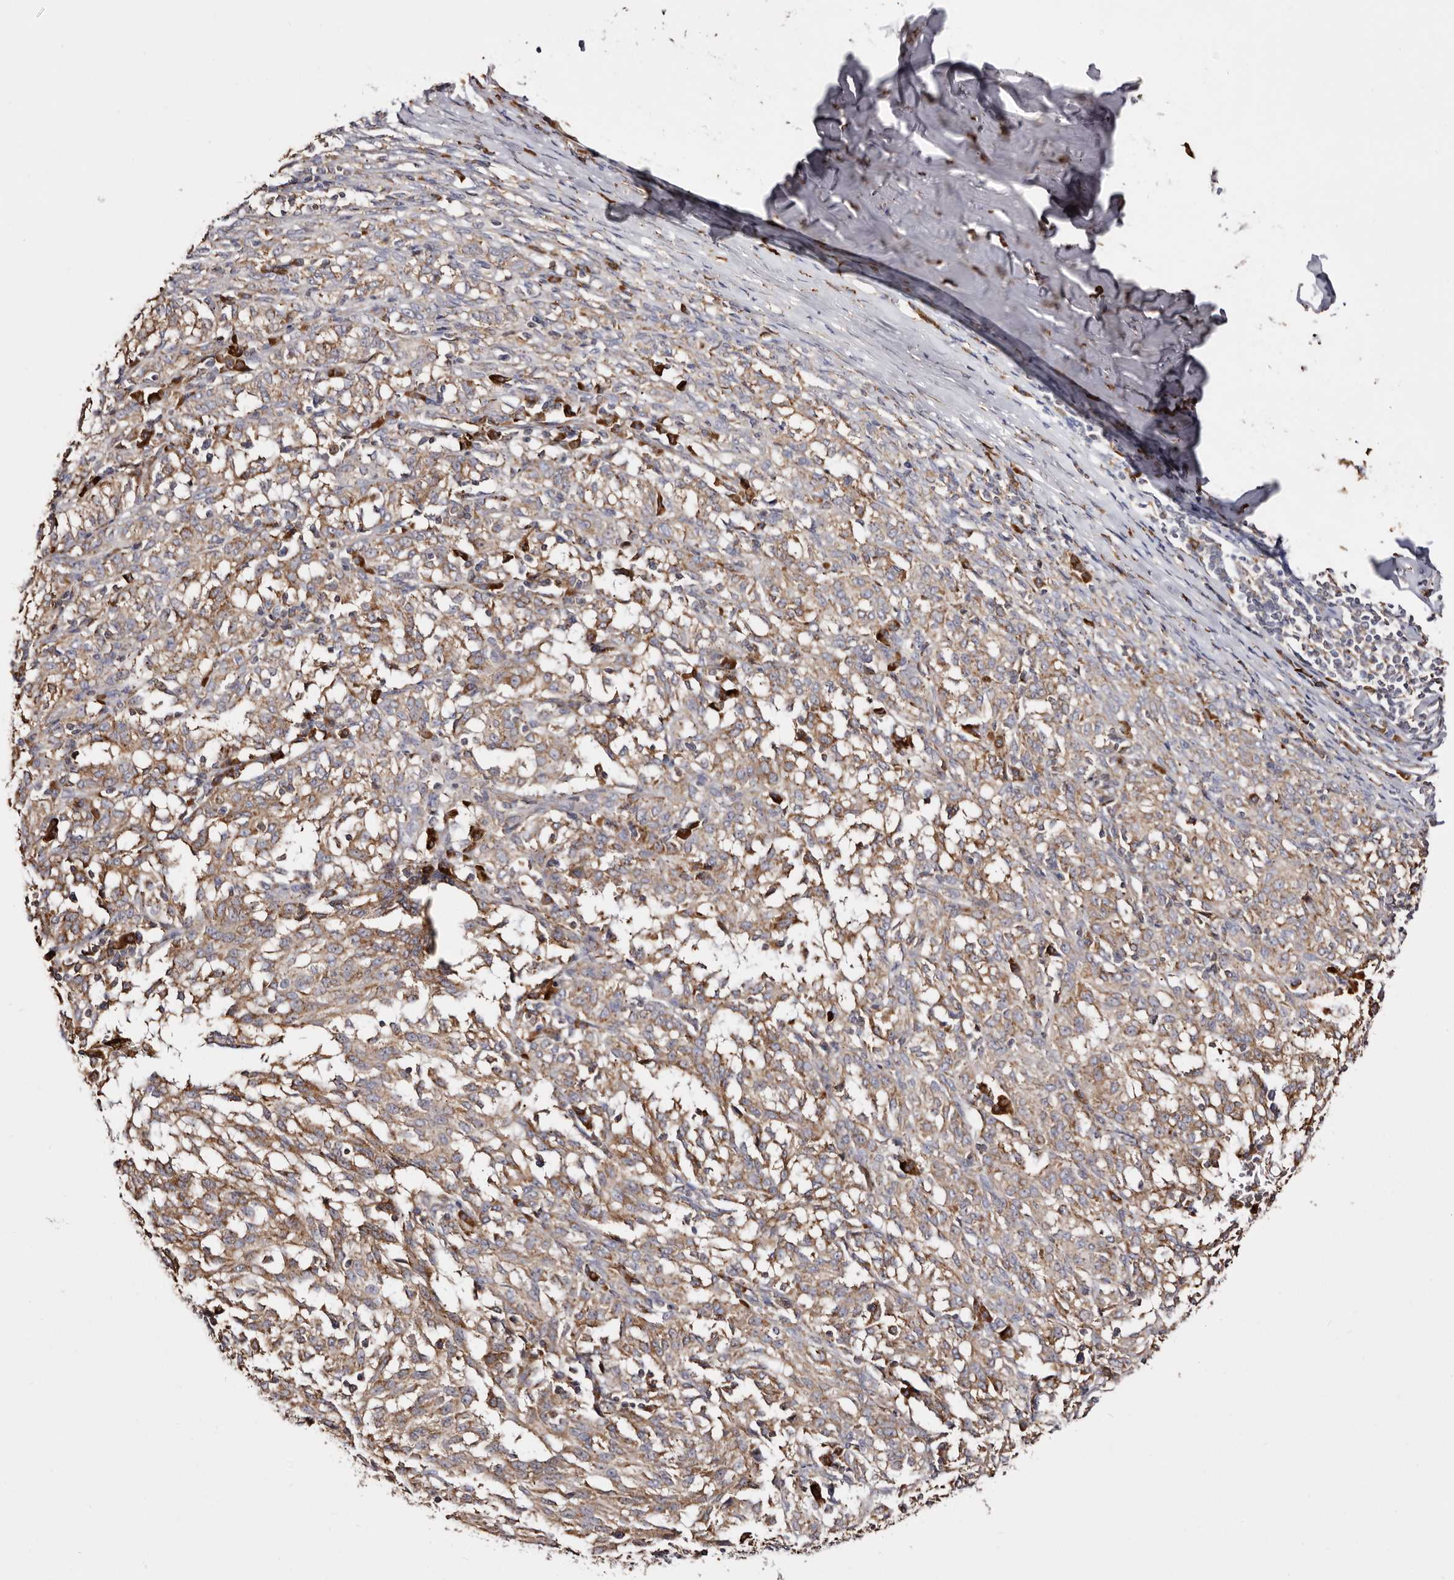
{"staining": {"intensity": "moderate", "quantity": ">75%", "location": "cytoplasmic/membranous"}, "tissue": "melanoma", "cell_type": "Tumor cells", "image_type": "cancer", "snomed": [{"axis": "morphology", "description": "Malignant melanoma, NOS"}, {"axis": "topography", "description": "Skin"}], "caption": "Tumor cells display medium levels of moderate cytoplasmic/membranous positivity in about >75% of cells in malignant melanoma.", "gene": "ACBD6", "patient": {"sex": "female", "age": 72}}